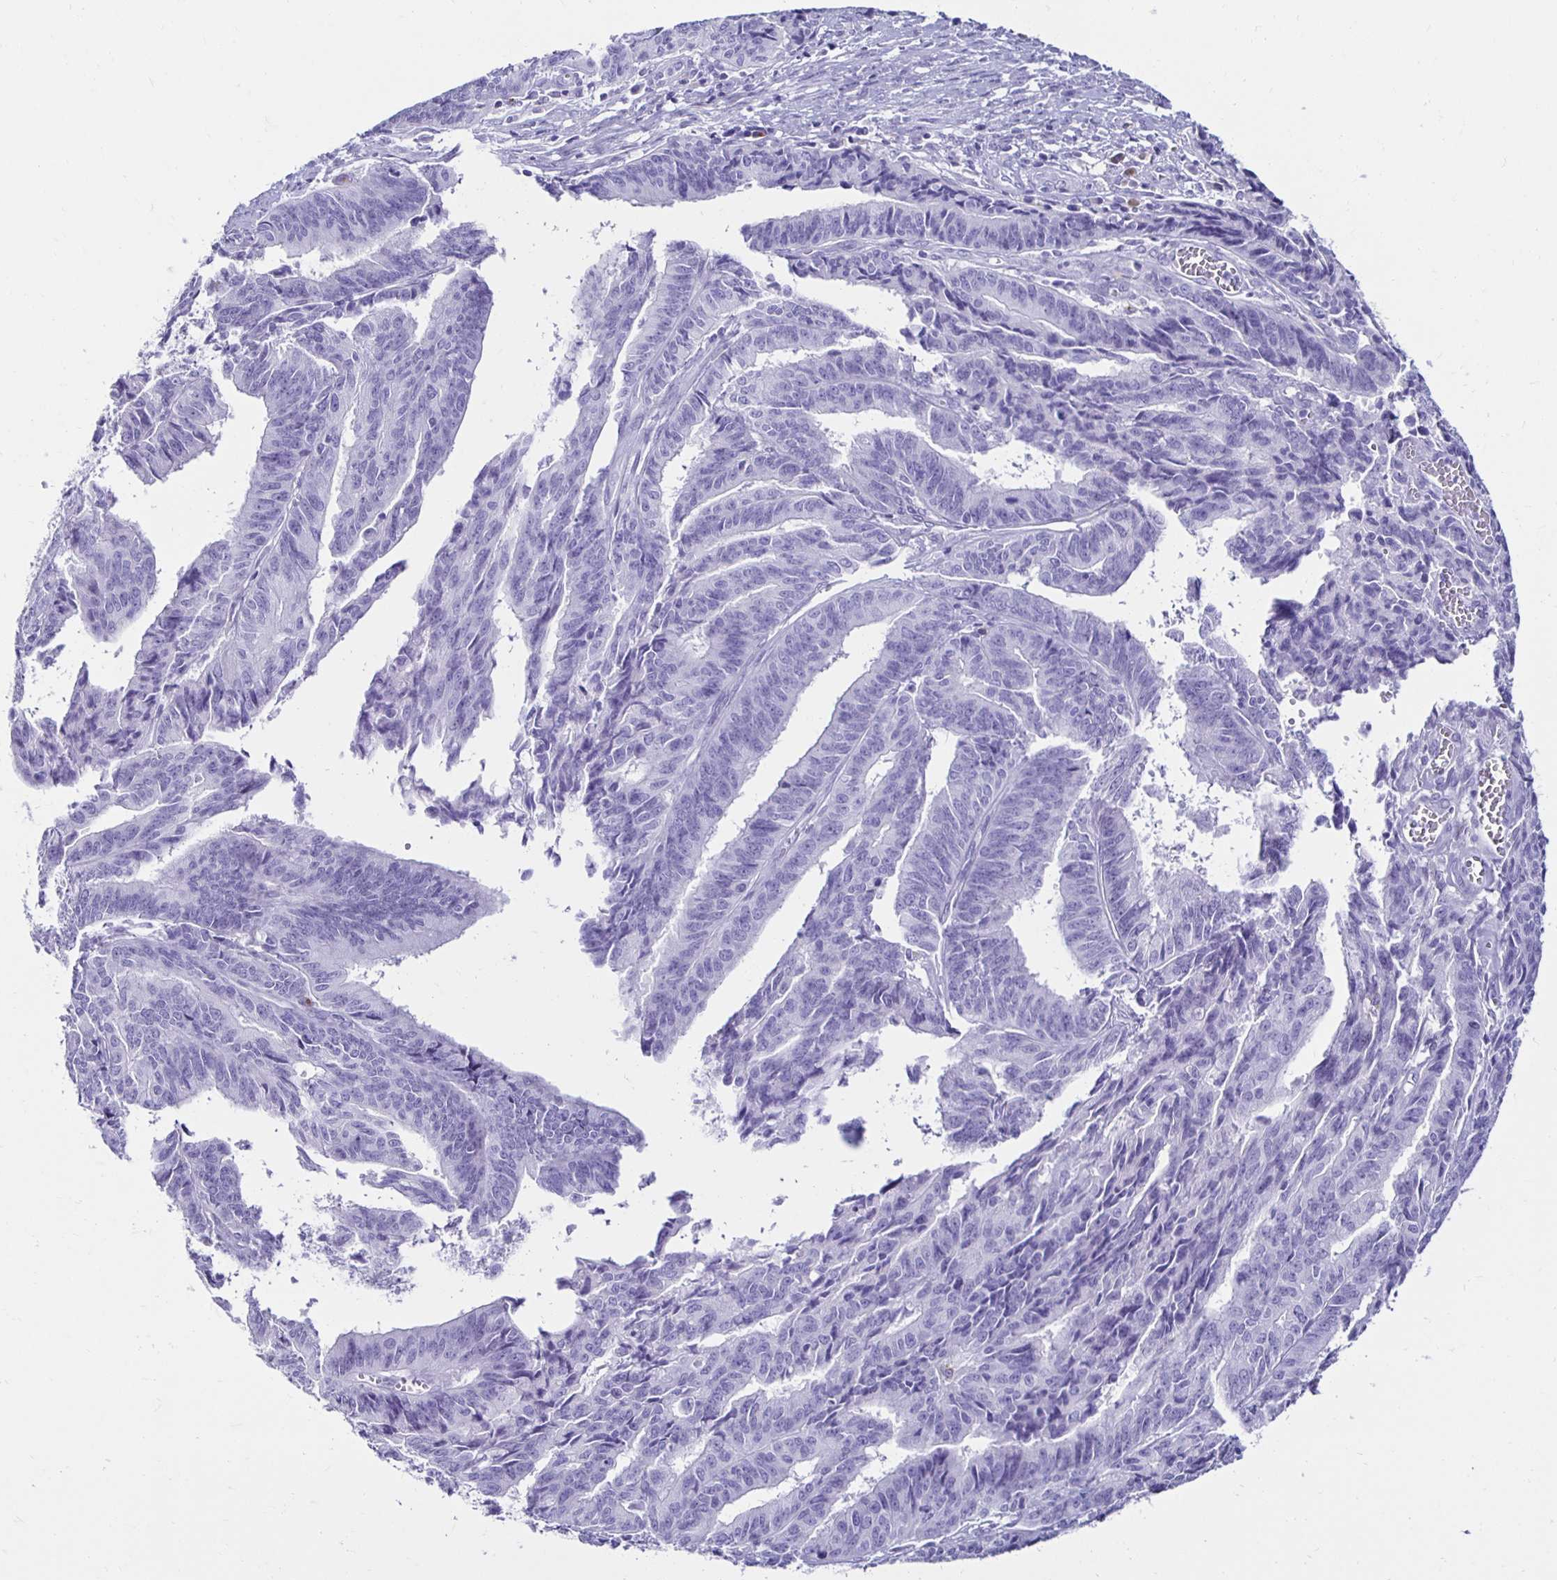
{"staining": {"intensity": "negative", "quantity": "none", "location": "none"}, "tissue": "endometrial cancer", "cell_type": "Tumor cells", "image_type": "cancer", "snomed": [{"axis": "morphology", "description": "Adenocarcinoma, NOS"}, {"axis": "topography", "description": "Endometrium"}], "caption": "Immunohistochemical staining of endometrial adenocarcinoma displays no significant expression in tumor cells.", "gene": "CST5", "patient": {"sex": "female", "age": 65}}